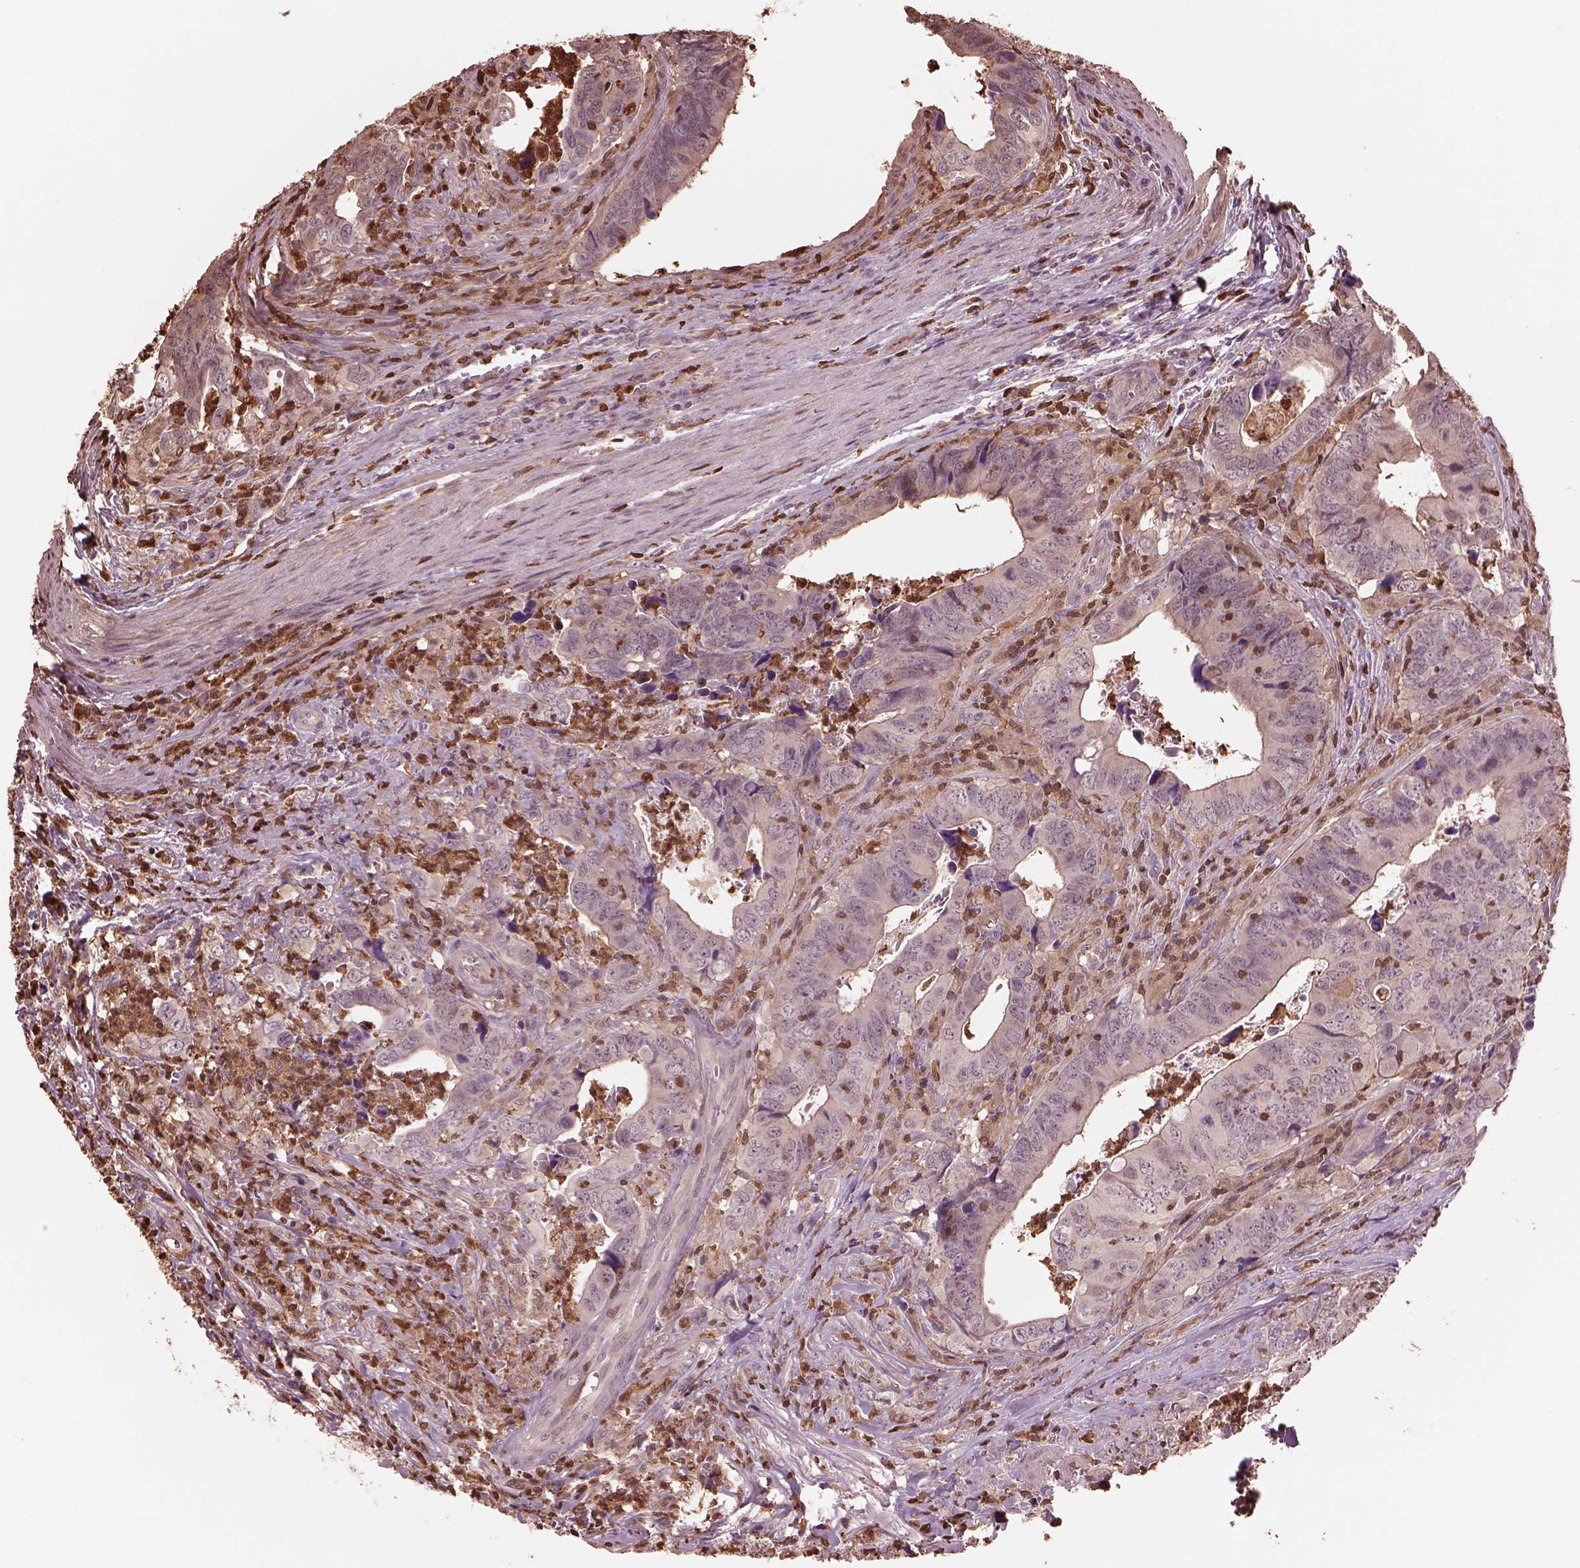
{"staining": {"intensity": "weak", "quantity": ">75%", "location": "cytoplasmic/membranous"}, "tissue": "colorectal cancer", "cell_type": "Tumor cells", "image_type": "cancer", "snomed": [{"axis": "morphology", "description": "Adenocarcinoma, NOS"}, {"axis": "topography", "description": "Colon"}], "caption": "Tumor cells reveal low levels of weak cytoplasmic/membranous expression in approximately >75% of cells in human colorectal cancer (adenocarcinoma). (DAB = brown stain, brightfield microscopy at high magnification).", "gene": "IL31RA", "patient": {"sex": "female", "age": 82}}